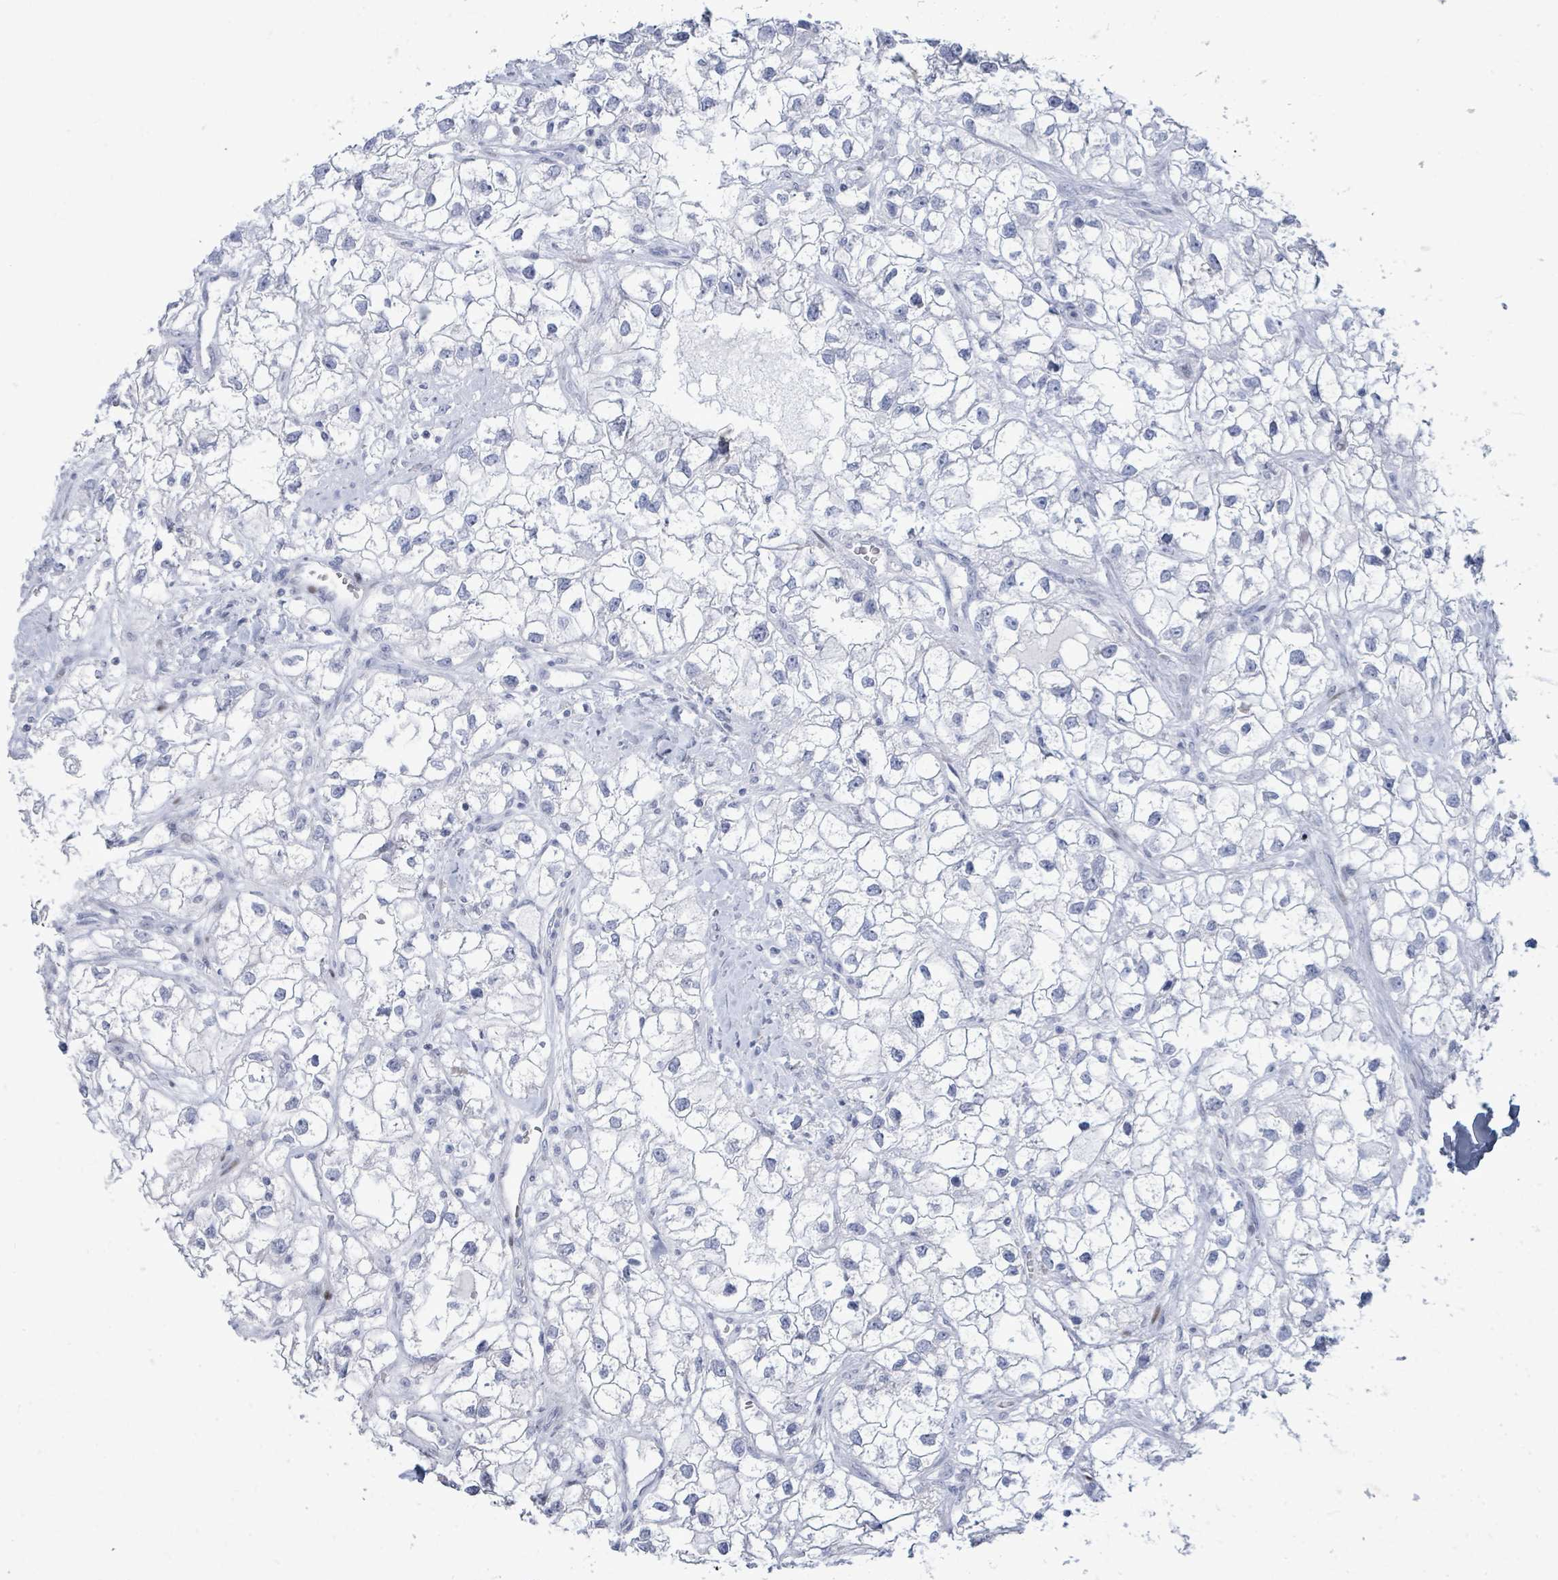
{"staining": {"intensity": "negative", "quantity": "none", "location": "none"}, "tissue": "renal cancer", "cell_type": "Tumor cells", "image_type": "cancer", "snomed": [{"axis": "morphology", "description": "Adenocarcinoma, NOS"}, {"axis": "topography", "description": "Kidney"}], "caption": "Human adenocarcinoma (renal) stained for a protein using IHC reveals no expression in tumor cells.", "gene": "MALL", "patient": {"sex": "male", "age": 59}}